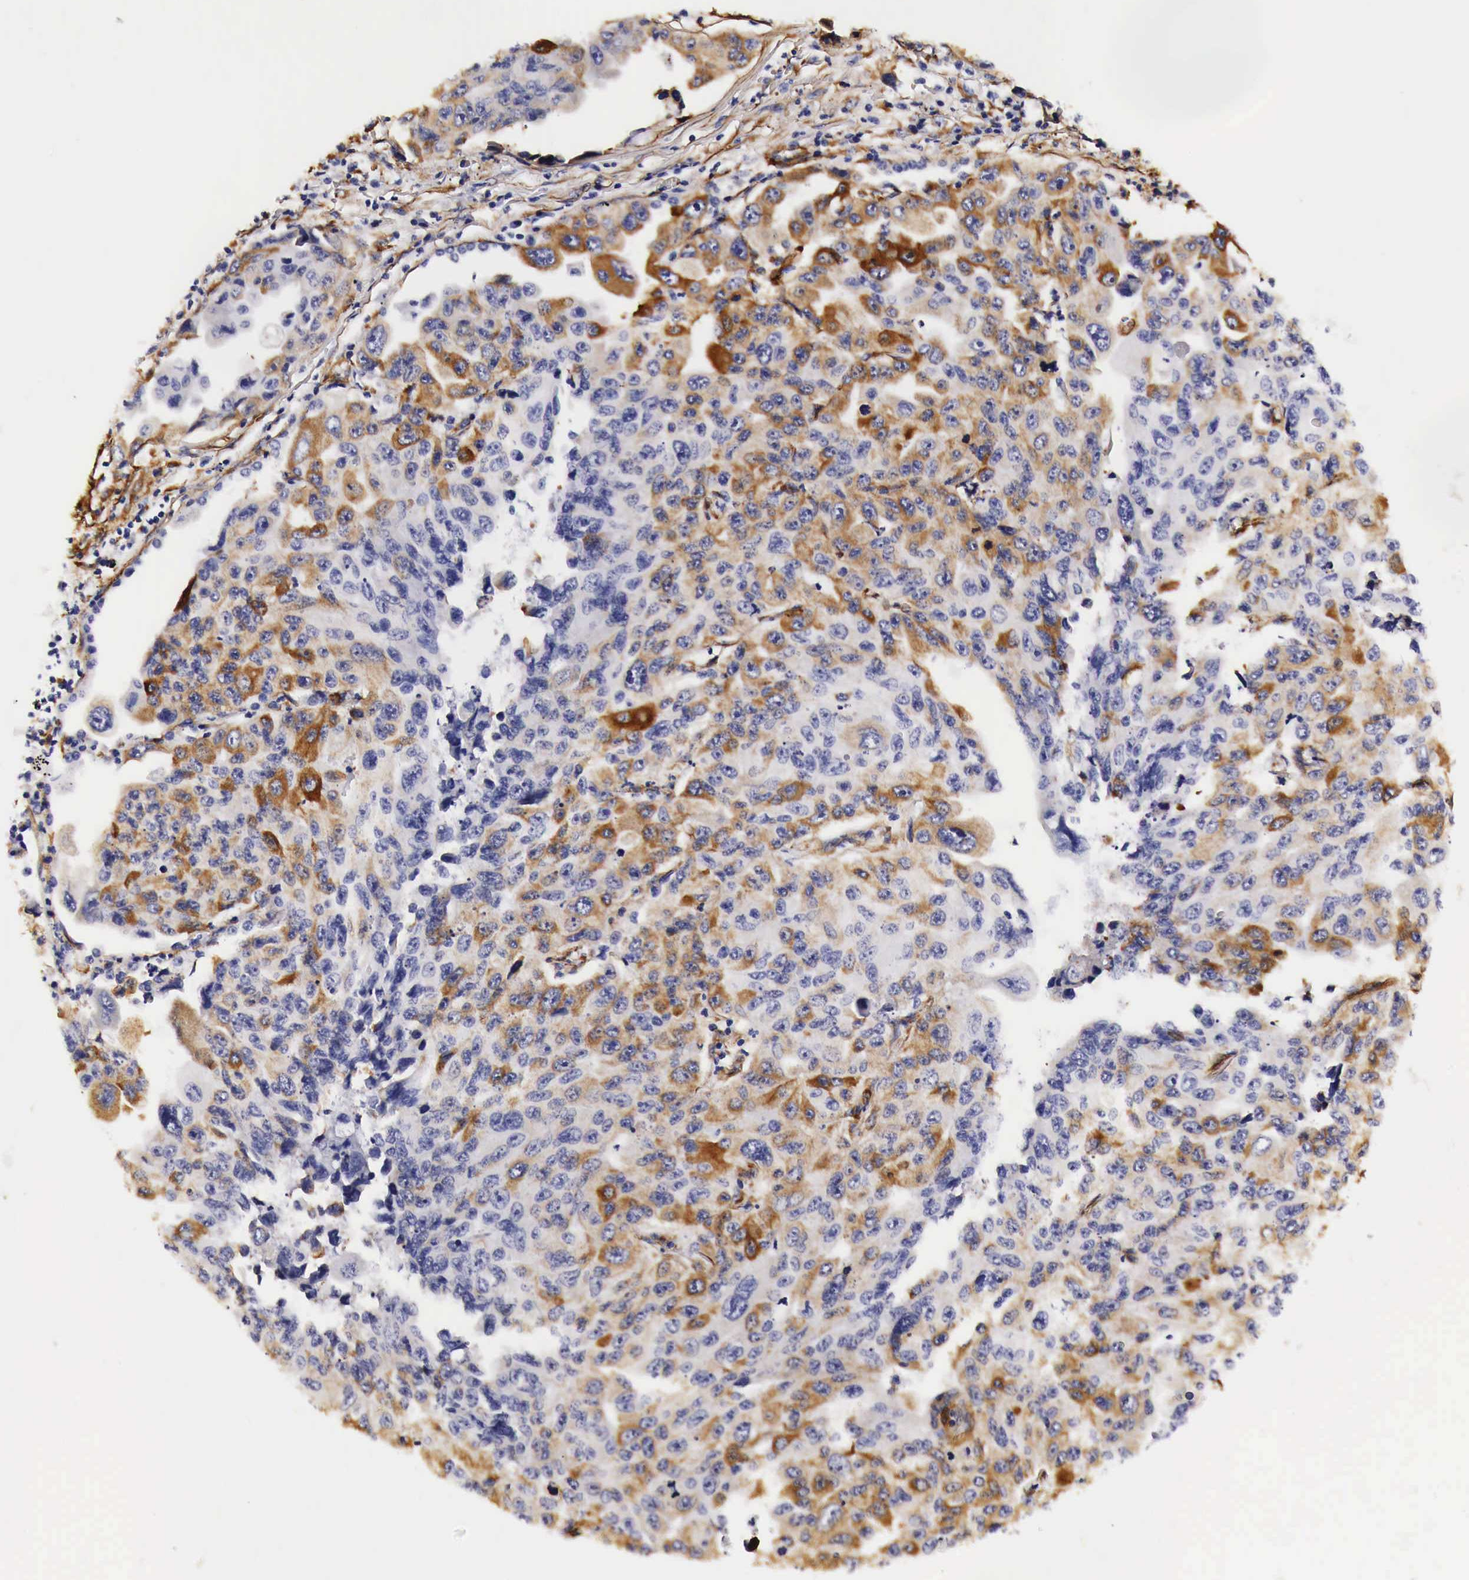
{"staining": {"intensity": "moderate", "quantity": "25%-75%", "location": "cytoplasmic/membranous"}, "tissue": "lung cancer", "cell_type": "Tumor cells", "image_type": "cancer", "snomed": [{"axis": "morphology", "description": "Adenocarcinoma, NOS"}, {"axis": "topography", "description": "Lung"}], "caption": "This photomicrograph reveals immunohistochemistry staining of human lung adenocarcinoma, with medium moderate cytoplasmic/membranous staining in approximately 25%-75% of tumor cells.", "gene": "LAMB2", "patient": {"sex": "male", "age": 64}}